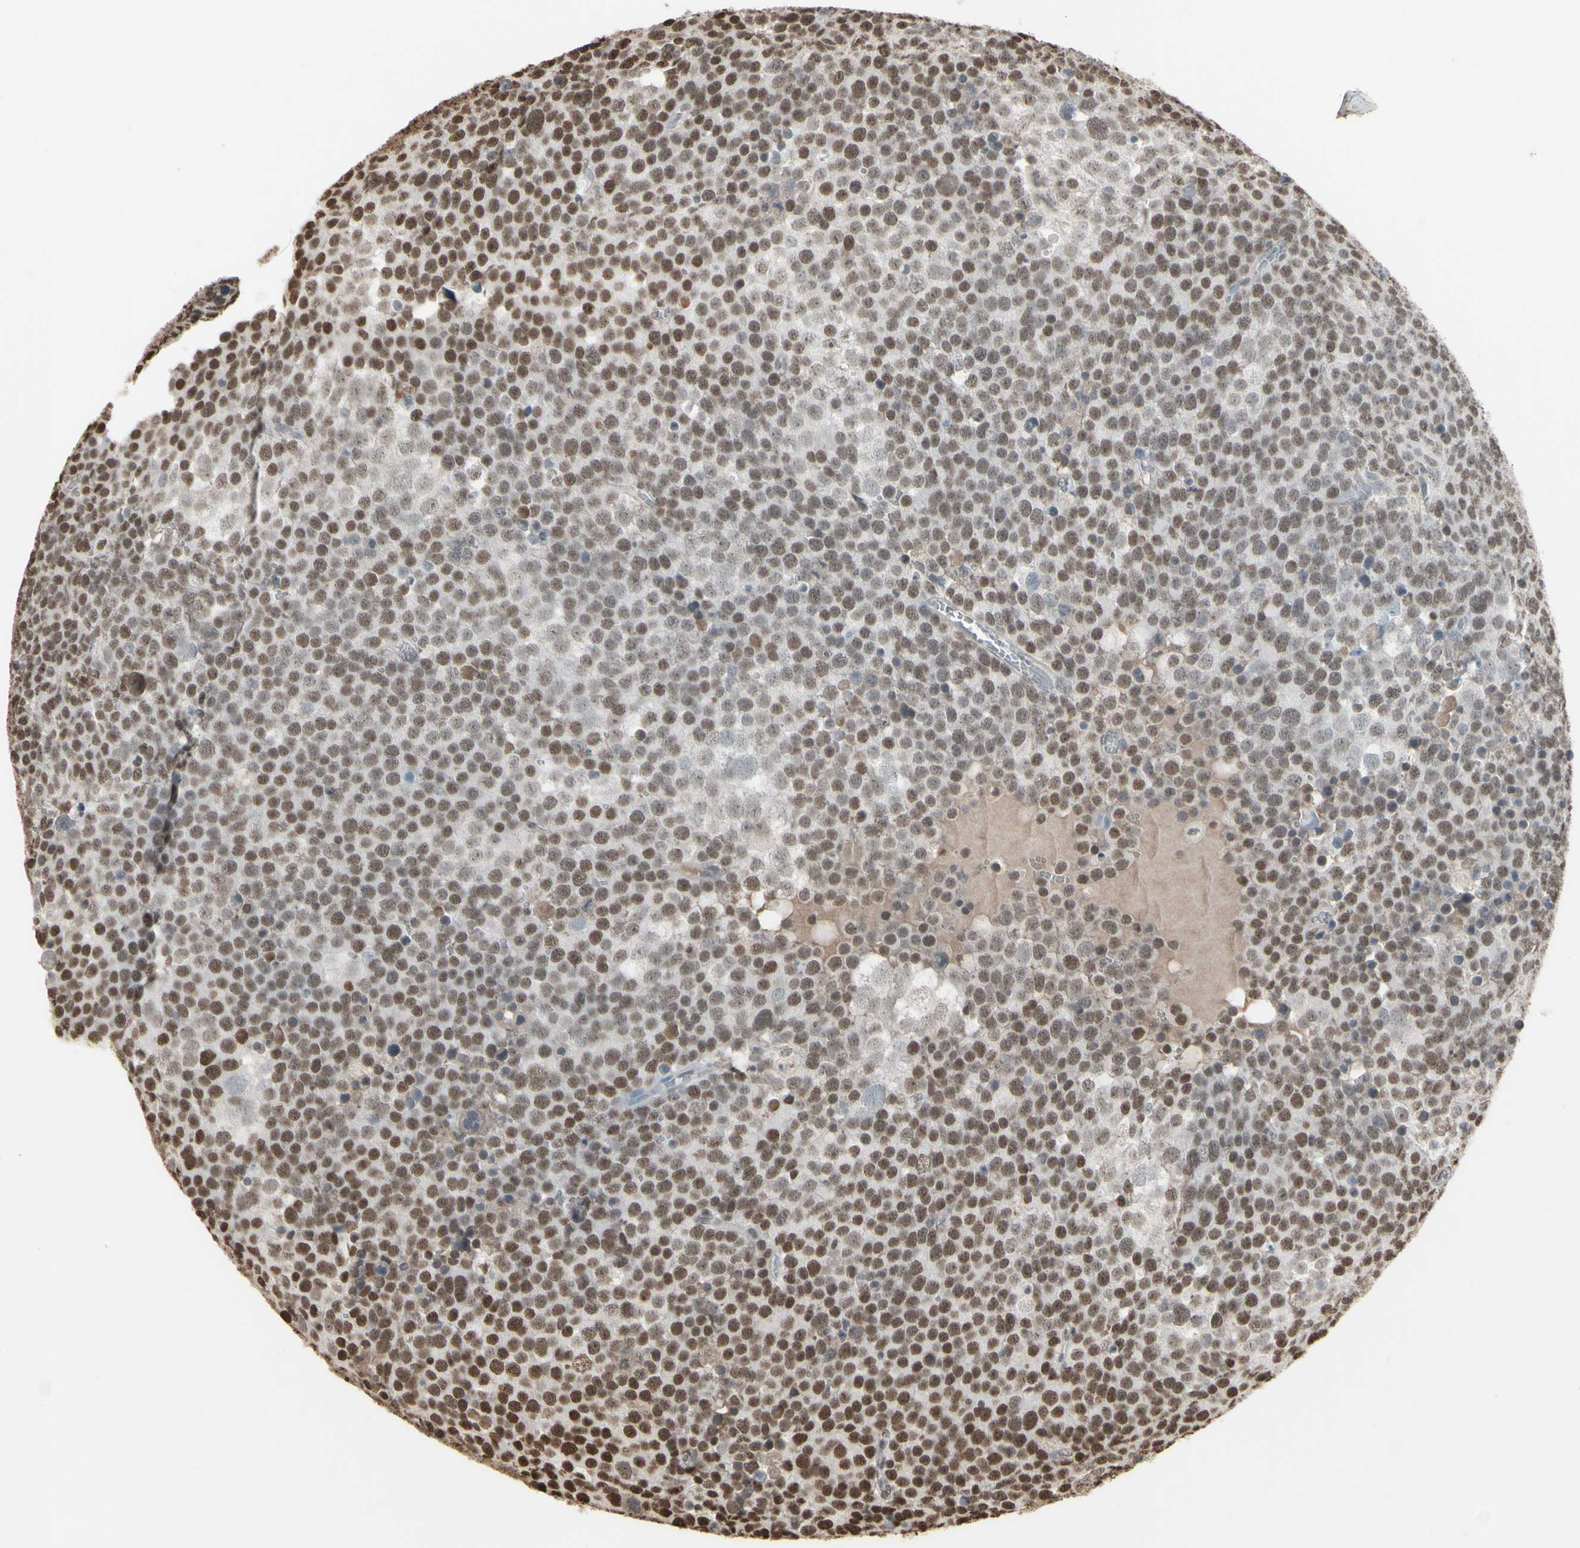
{"staining": {"intensity": "moderate", "quantity": "25%-75%", "location": "nuclear"}, "tissue": "testis cancer", "cell_type": "Tumor cells", "image_type": "cancer", "snomed": [{"axis": "morphology", "description": "Seminoma, NOS"}, {"axis": "topography", "description": "Testis"}], "caption": "This is an image of IHC staining of testis cancer, which shows moderate positivity in the nuclear of tumor cells.", "gene": "TRIM28", "patient": {"sex": "male", "age": 71}}